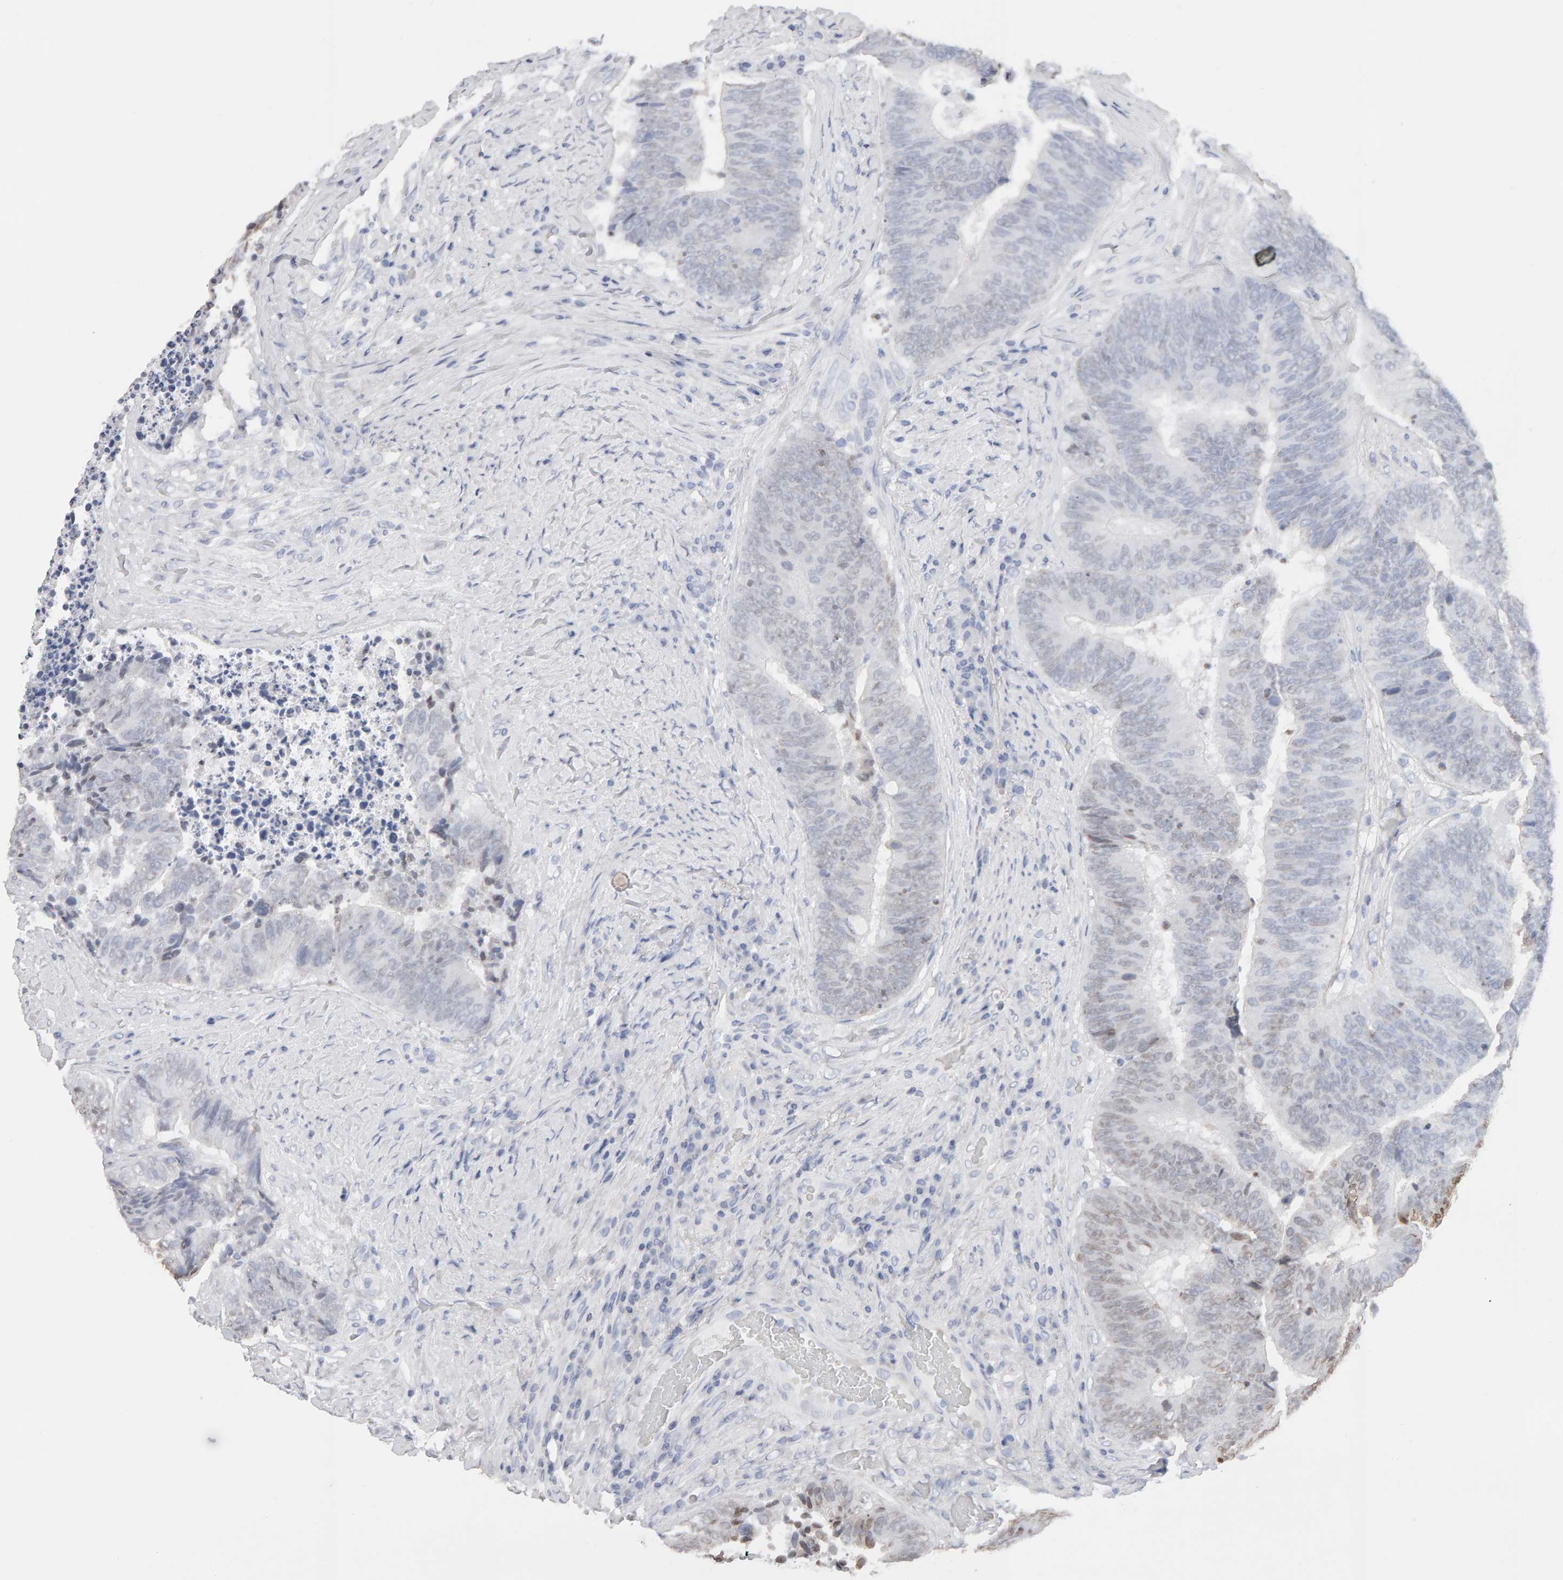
{"staining": {"intensity": "weak", "quantity": "<25%", "location": "nuclear"}, "tissue": "colorectal cancer", "cell_type": "Tumor cells", "image_type": "cancer", "snomed": [{"axis": "morphology", "description": "Adenocarcinoma, NOS"}, {"axis": "topography", "description": "Rectum"}], "caption": "Immunohistochemical staining of human colorectal adenocarcinoma displays no significant expression in tumor cells.", "gene": "HNF4A", "patient": {"sex": "male", "age": 72}}